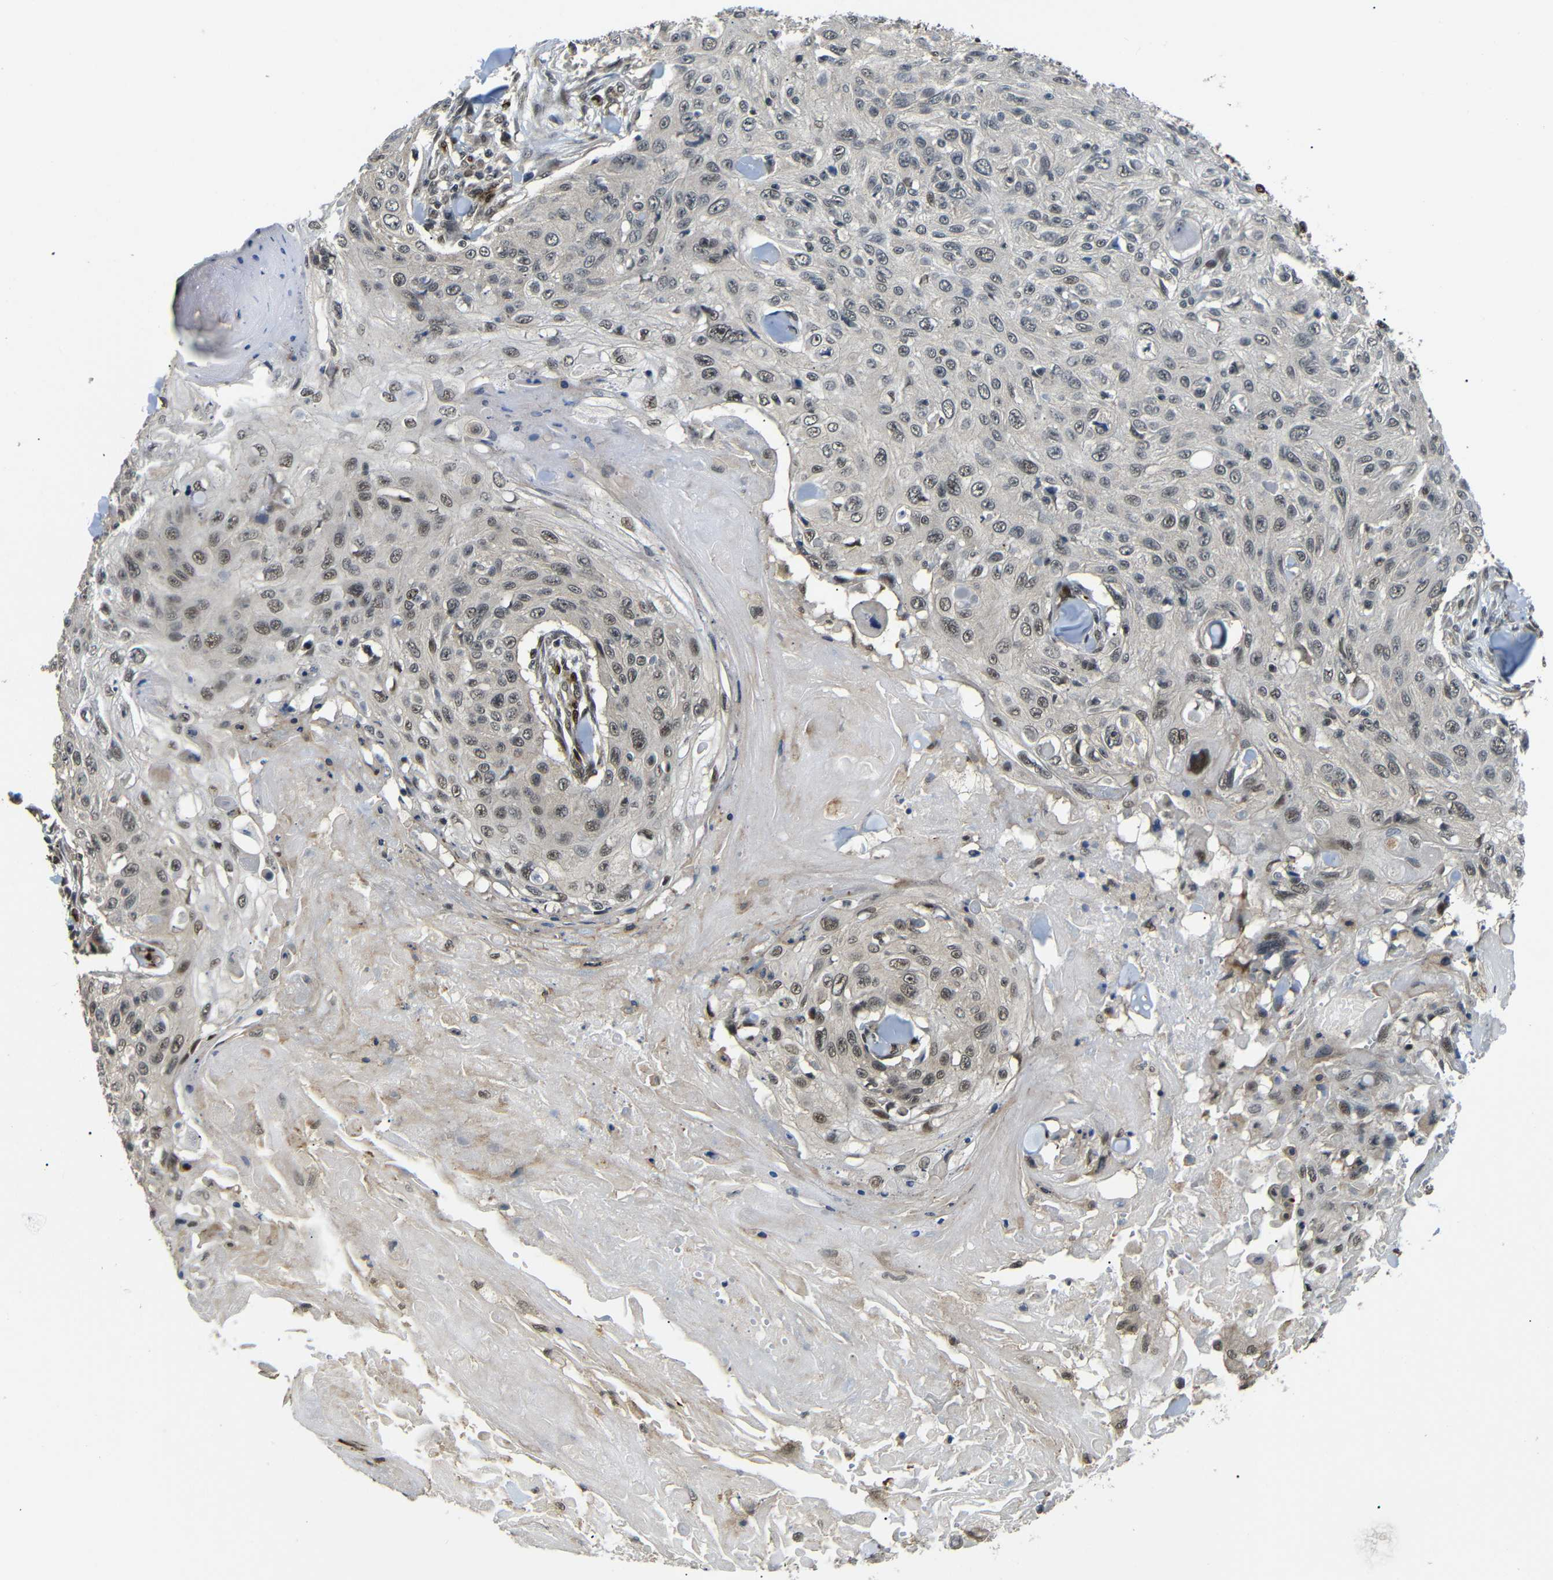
{"staining": {"intensity": "weak", "quantity": ">75%", "location": "cytoplasmic/membranous,nuclear"}, "tissue": "skin cancer", "cell_type": "Tumor cells", "image_type": "cancer", "snomed": [{"axis": "morphology", "description": "Squamous cell carcinoma, NOS"}, {"axis": "topography", "description": "Skin"}], "caption": "The histopathology image shows a brown stain indicating the presence of a protein in the cytoplasmic/membranous and nuclear of tumor cells in skin cancer.", "gene": "TBX2", "patient": {"sex": "male", "age": 86}}